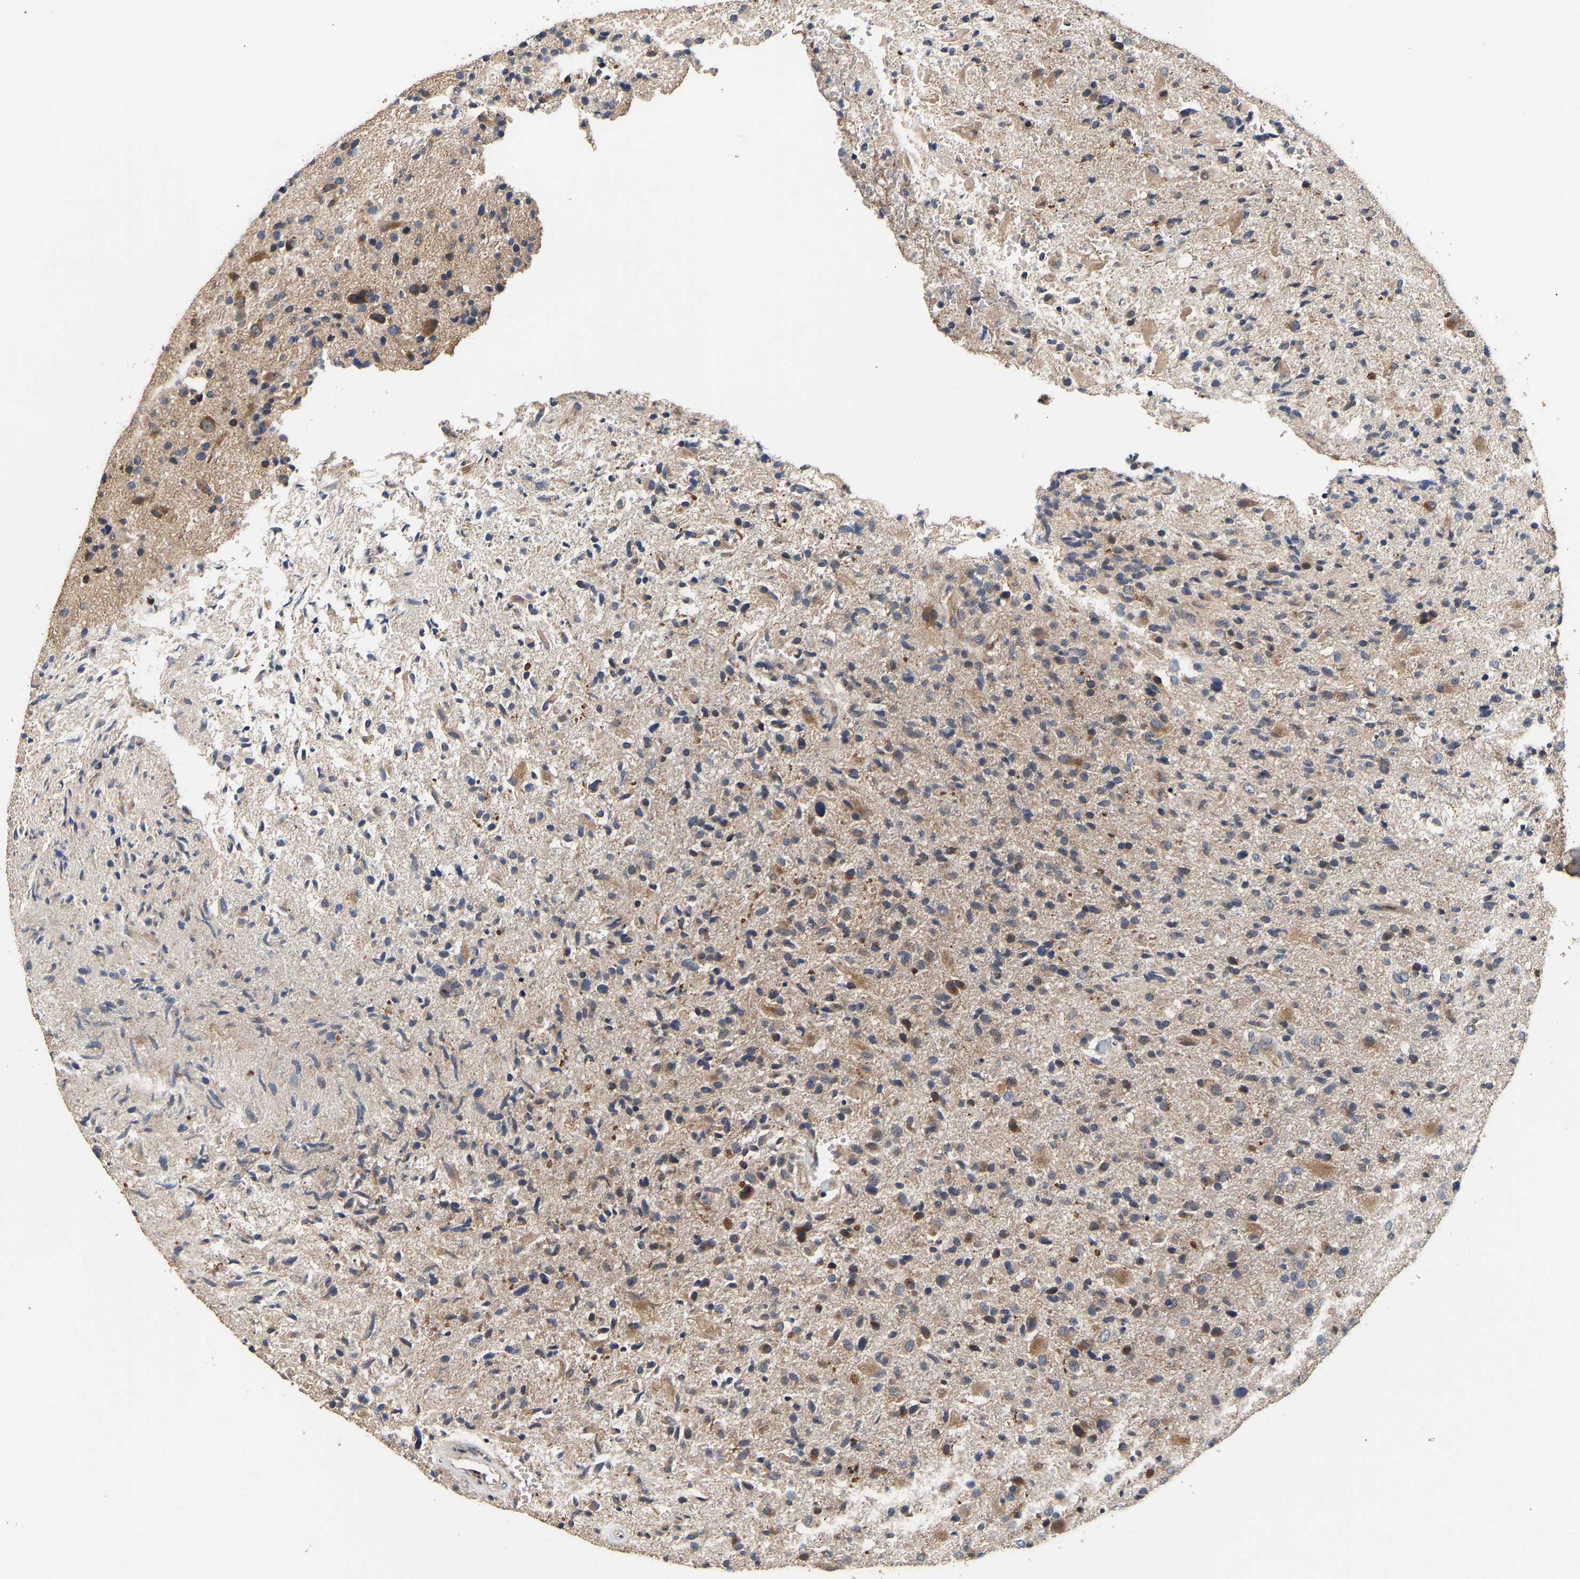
{"staining": {"intensity": "moderate", "quantity": "25%-75%", "location": "cytoplasmic/membranous,nuclear"}, "tissue": "glioma", "cell_type": "Tumor cells", "image_type": "cancer", "snomed": [{"axis": "morphology", "description": "Glioma, malignant, High grade"}, {"axis": "topography", "description": "Brain"}], "caption": "Protein expression analysis of glioma shows moderate cytoplasmic/membranous and nuclear staining in approximately 25%-75% of tumor cells.", "gene": "LRBA", "patient": {"sex": "male", "age": 72}}